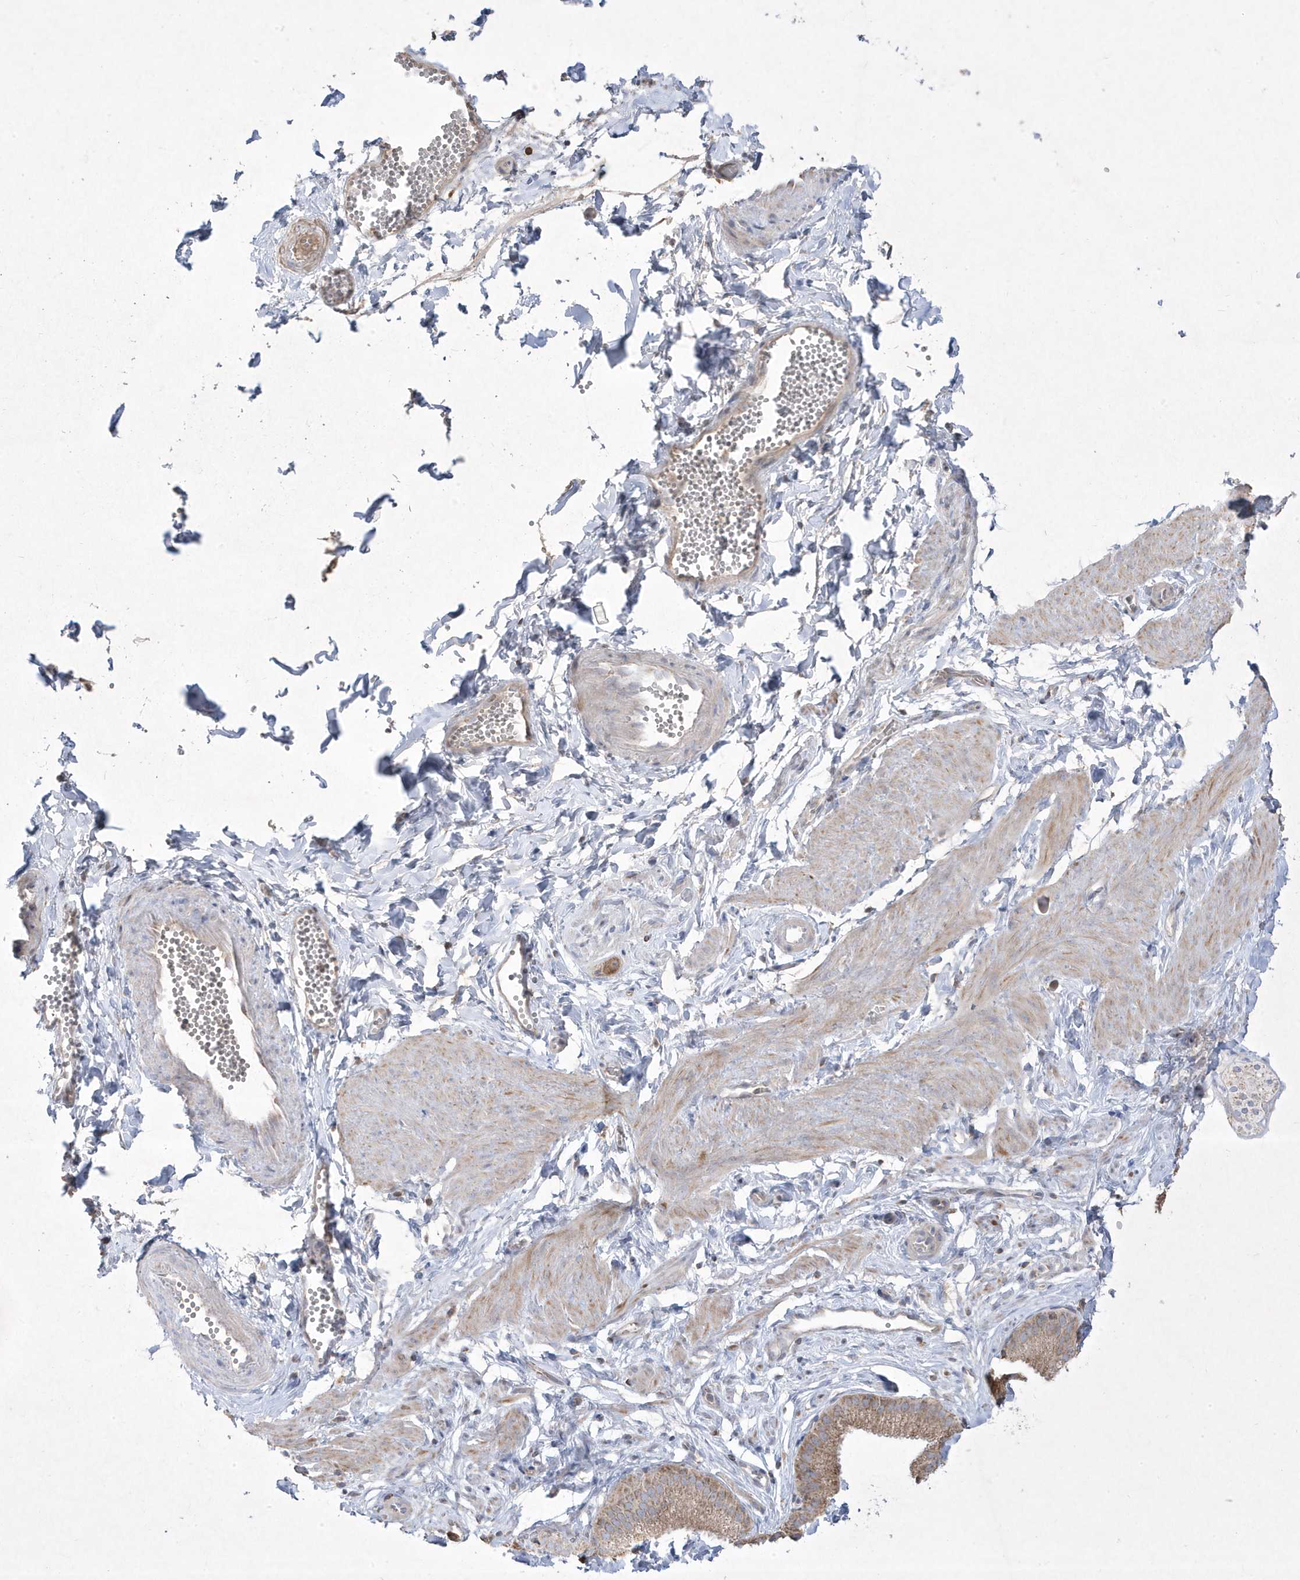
{"staining": {"intensity": "negative", "quantity": "none", "location": "none"}, "tissue": "adipose tissue", "cell_type": "Adipocytes", "image_type": "normal", "snomed": [{"axis": "morphology", "description": "Normal tissue, NOS"}, {"axis": "topography", "description": "Gallbladder"}, {"axis": "topography", "description": "Peripheral nerve tissue"}], "caption": "Immunohistochemical staining of benign human adipose tissue exhibits no significant expression in adipocytes. (DAB IHC, high magnification).", "gene": "ADAMTSL3", "patient": {"sex": "male", "age": 38}}